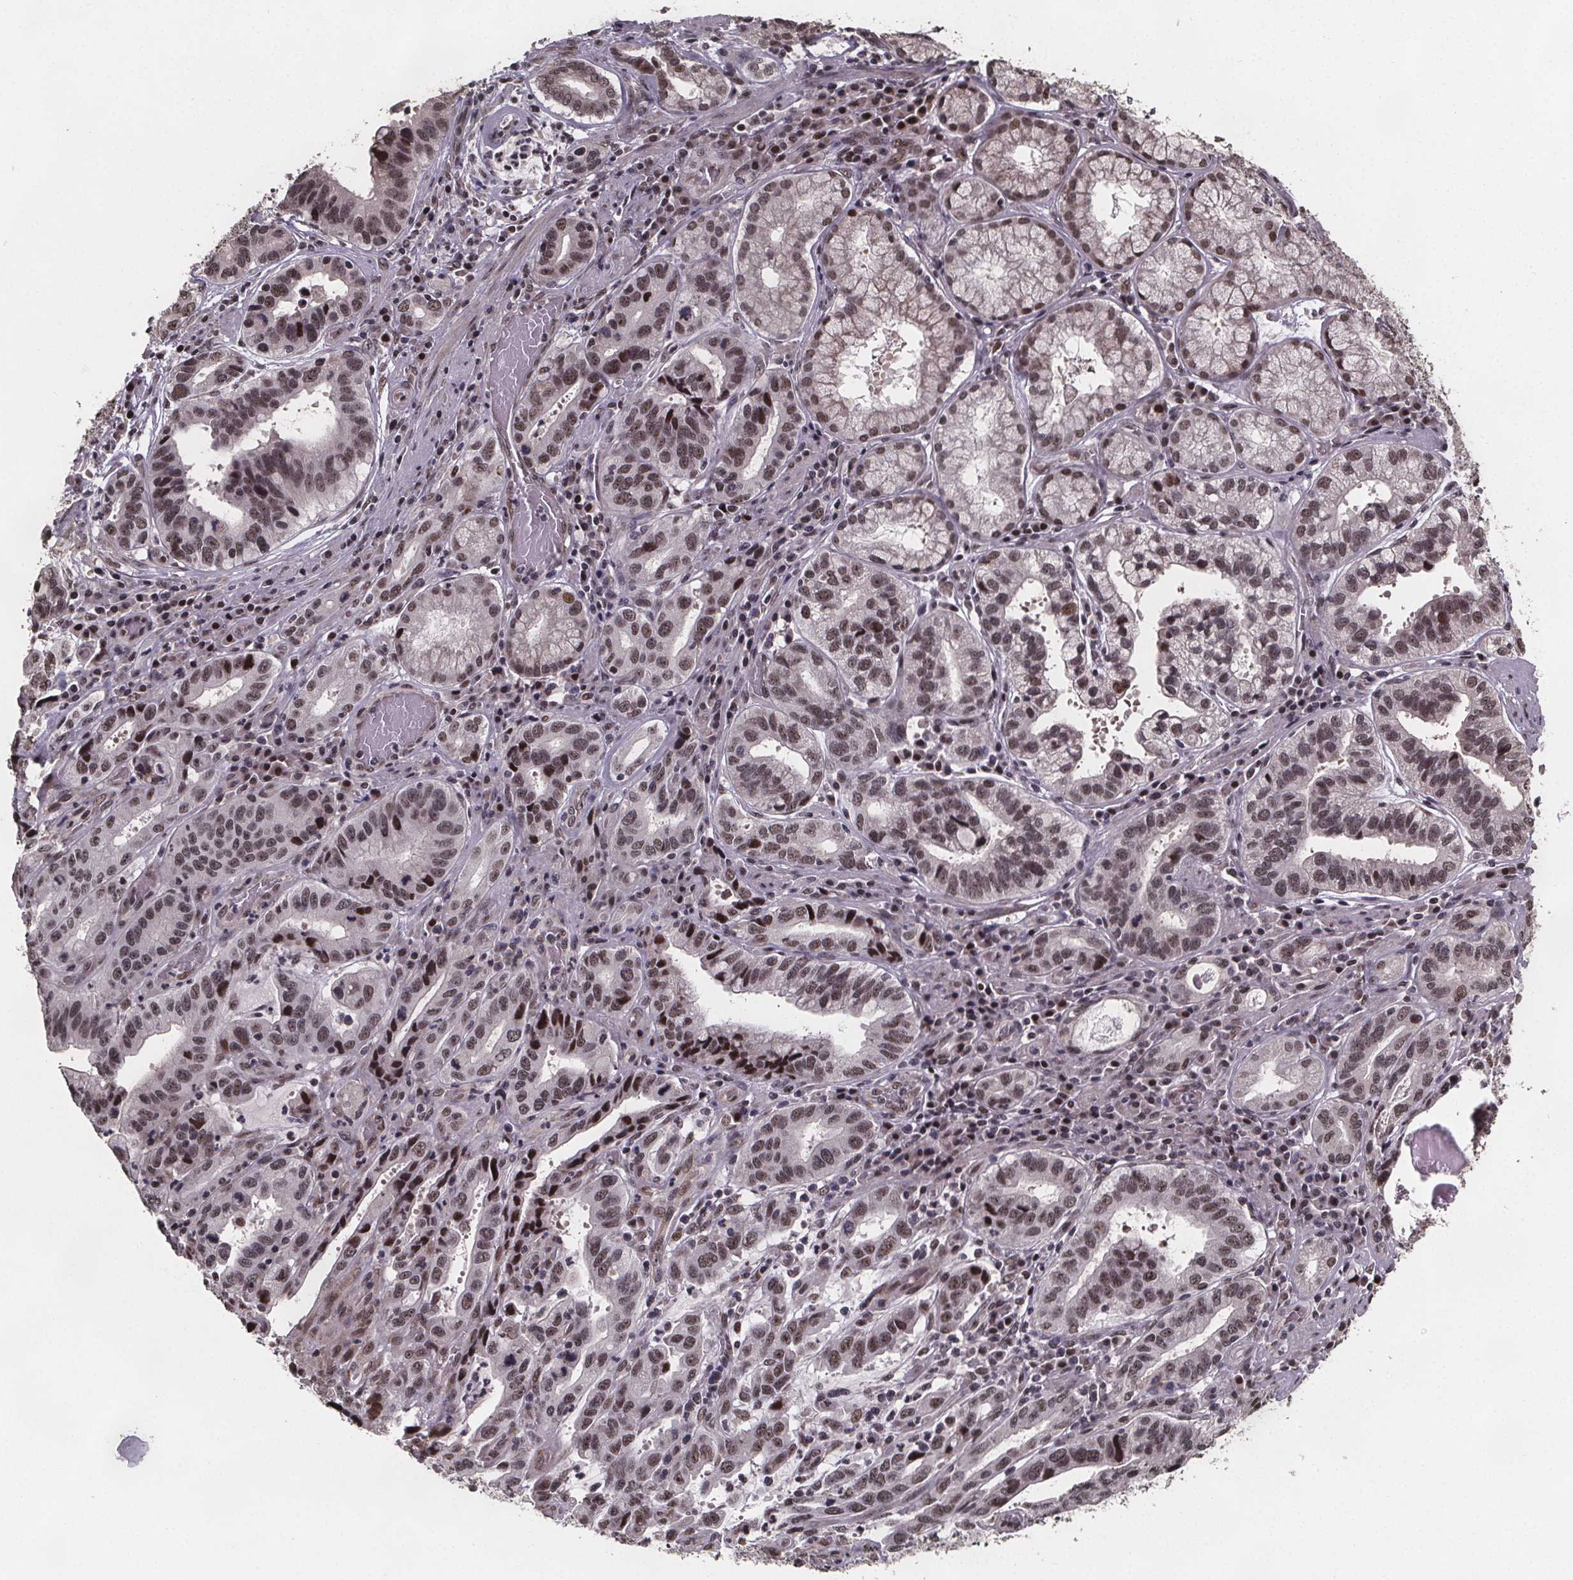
{"staining": {"intensity": "moderate", "quantity": ">75%", "location": "nuclear"}, "tissue": "stomach cancer", "cell_type": "Tumor cells", "image_type": "cancer", "snomed": [{"axis": "morphology", "description": "Adenocarcinoma, NOS"}, {"axis": "topography", "description": "Stomach, lower"}], "caption": "Immunohistochemistry (IHC) staining of stomach cancer (adenocarcinoma), which displays medium levels of moderate nuclear staining in about >75% of tumor cells indicating moderate nuclear protein staining. The staining was performed using DAB (3,3'-diaminobenzidine) (brown) for protein detection and nuclei were counterstained in hematoxylin (blue).", "gene": "U2SURP", "patient": {"sex": "female", "age": 76}}